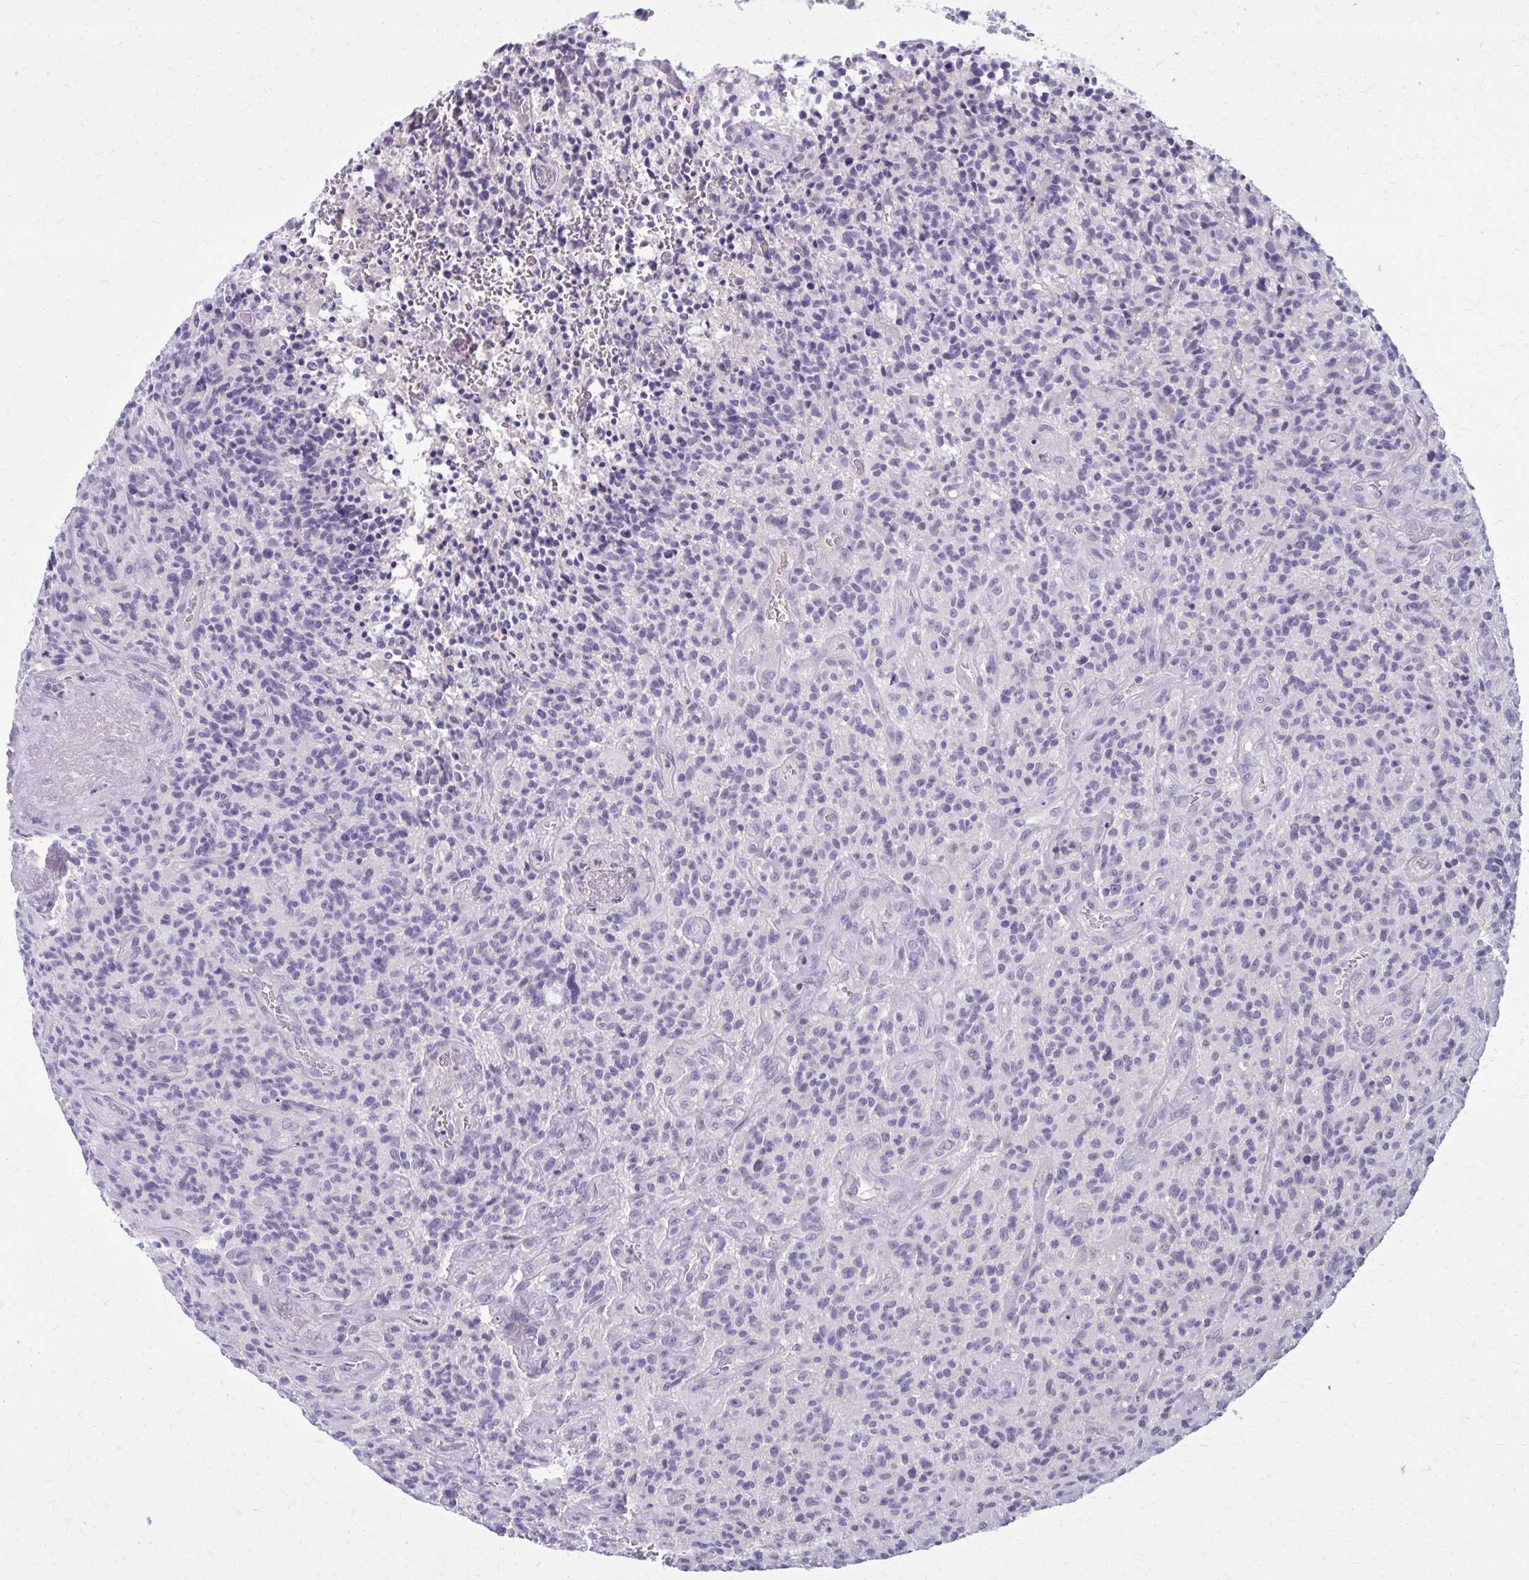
{"staining": {"intensity": "negative", "quantity": "none", "location": "none"}, "tissue": "glioma", "cell_type": "Tumor cells", "image_type": "cancer", "snomed": [{"axis": "morphology", "description": "Glioma, malignant, High grade"}, {"axis": "topography", "description": "Brain"}], "caption": "This is a image of immunohistochemistry staining of malignant glioma (high-grade), which shows no expression in tumor cells.", "gene": "OR4A47", "patient": {"sex": "male", "age": 76}}